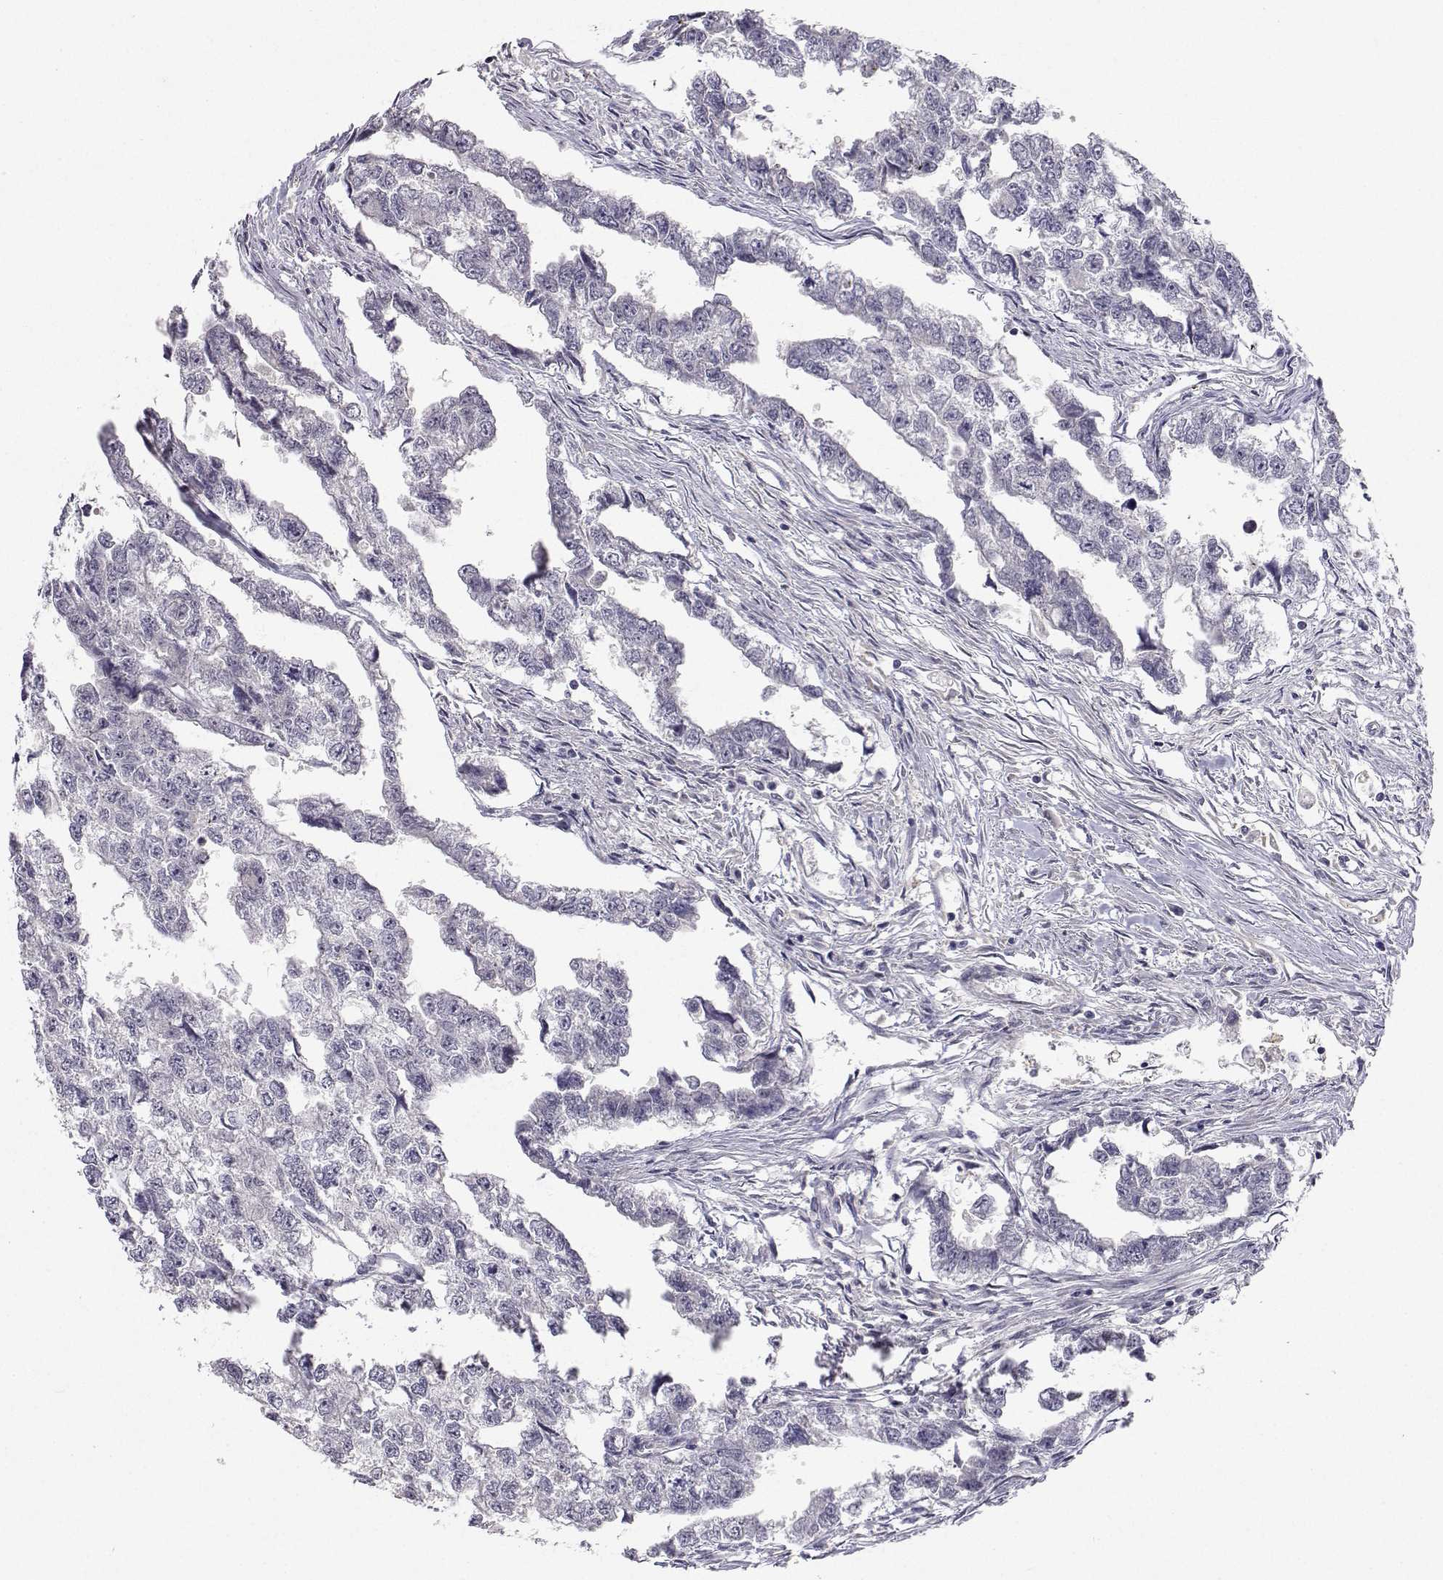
{"staining": {"intensity": "negative", "quantity": "none", "location": "none"}, "tissue": "testis cancer", "cell_type": "Tumor cells", "image_type": "cancer", "snomed": [{"axis": "morphology", "description": "Carcinoma, Embryonal, NOS"}, {"axis": "morphology", "description": "Teratoma, malignant, NOS"}, {"axis": "topography", "description": "Testis"}], "caption": "The IHC photomicrograph has no significant staining in tumor cells of testis cancer tissue.", "gene": "SLC6A3", "patient": {"sex": "male", "age": 44}}